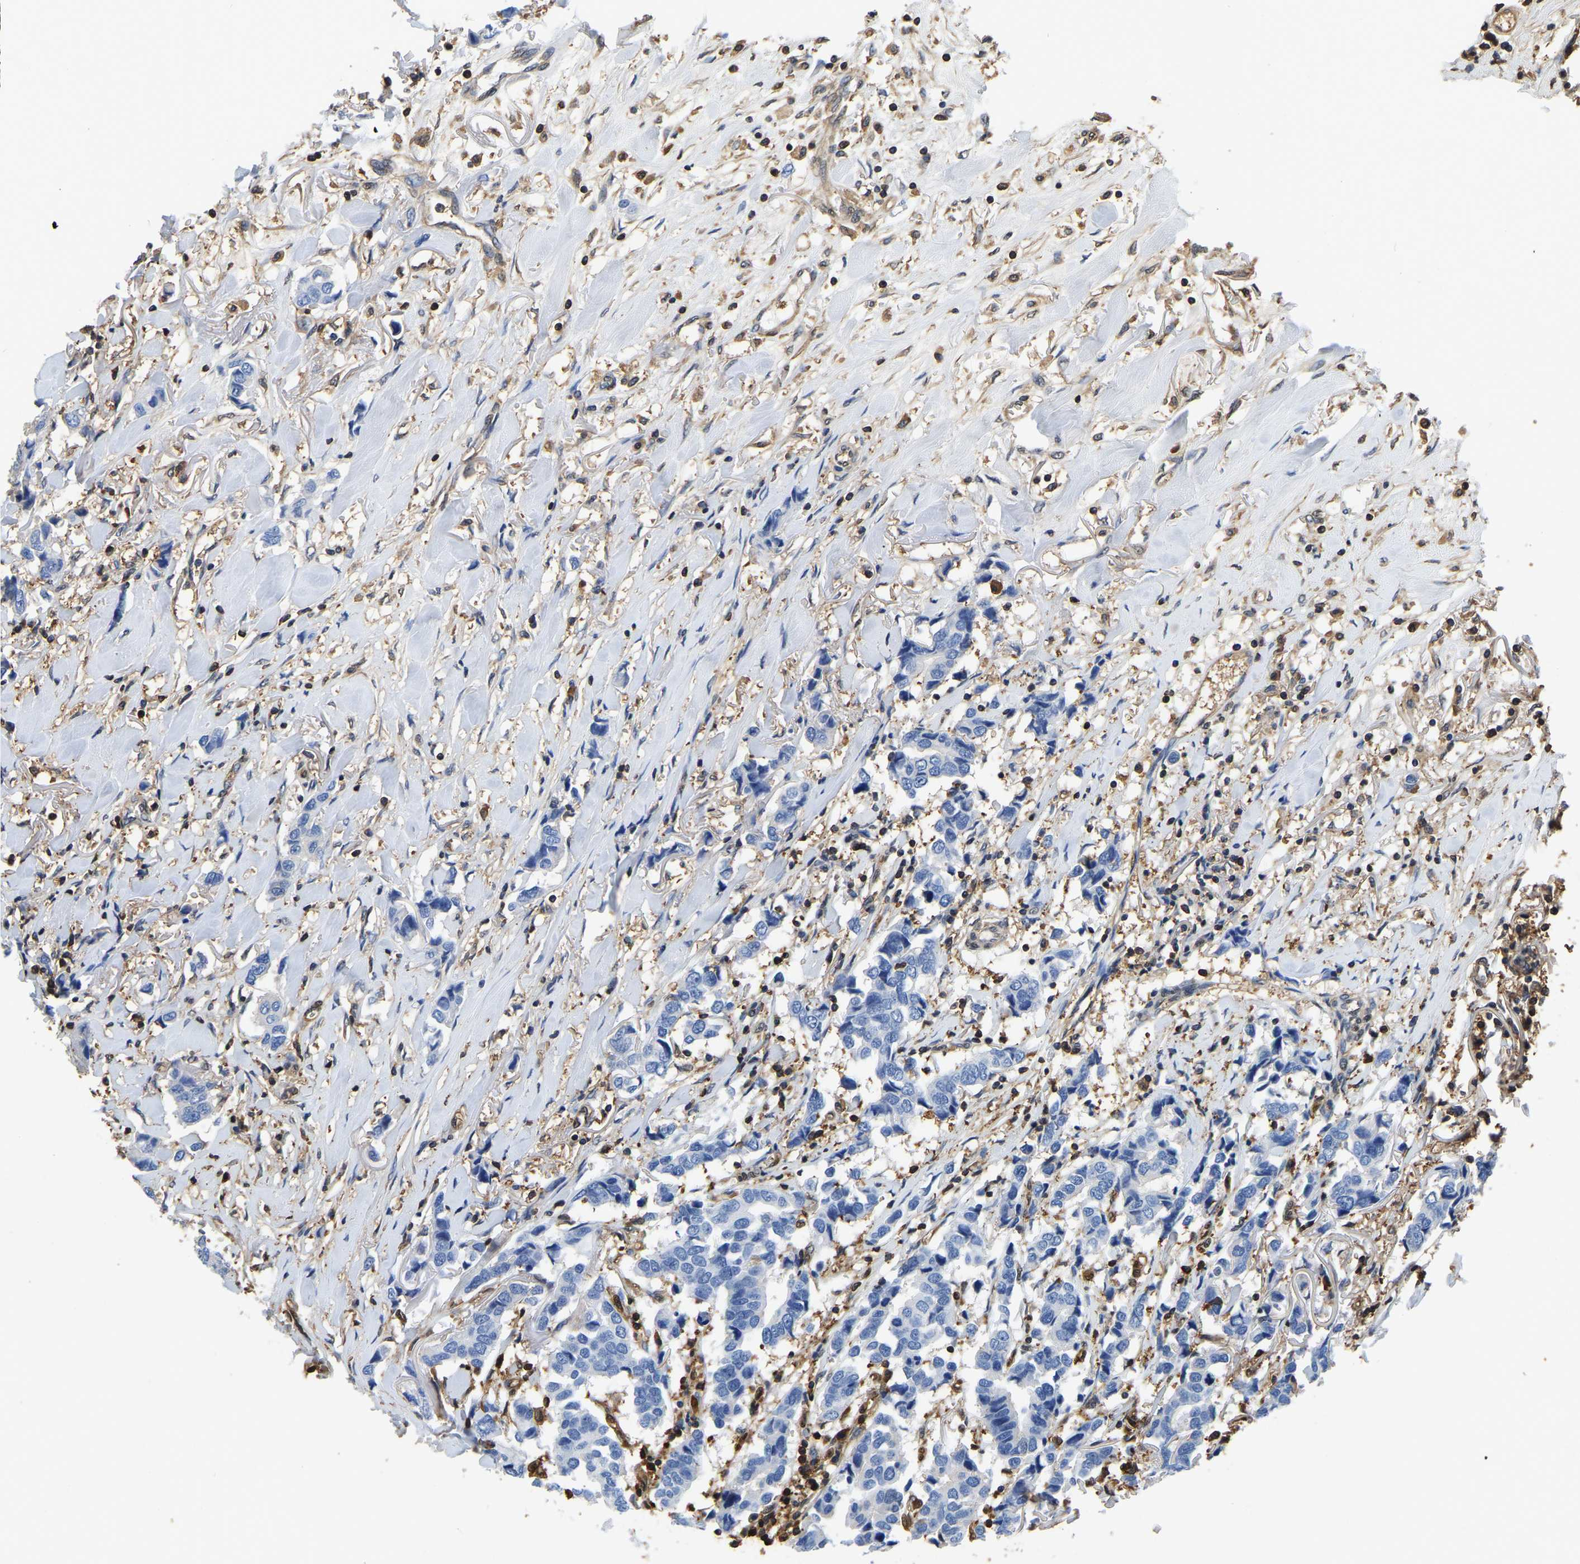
{"staining": {"intensity": "negative", "quantity": "none", "location": "none"}, "tissue": "breast cancer", "cell_type": "Tumor cells", "image_type": "cancer", "snomed": [{"axis": "morphology", "description": "Duct carcinoma"}, {"axis": "topography", "description": "Breast"}], "caption": "Intraductal carcinoma (breast) was stained to show a protein in brown. There is no significant positivity in tumor cells.", "gene": "LDHB", "patient": {"sex": "female", "age": 80}}